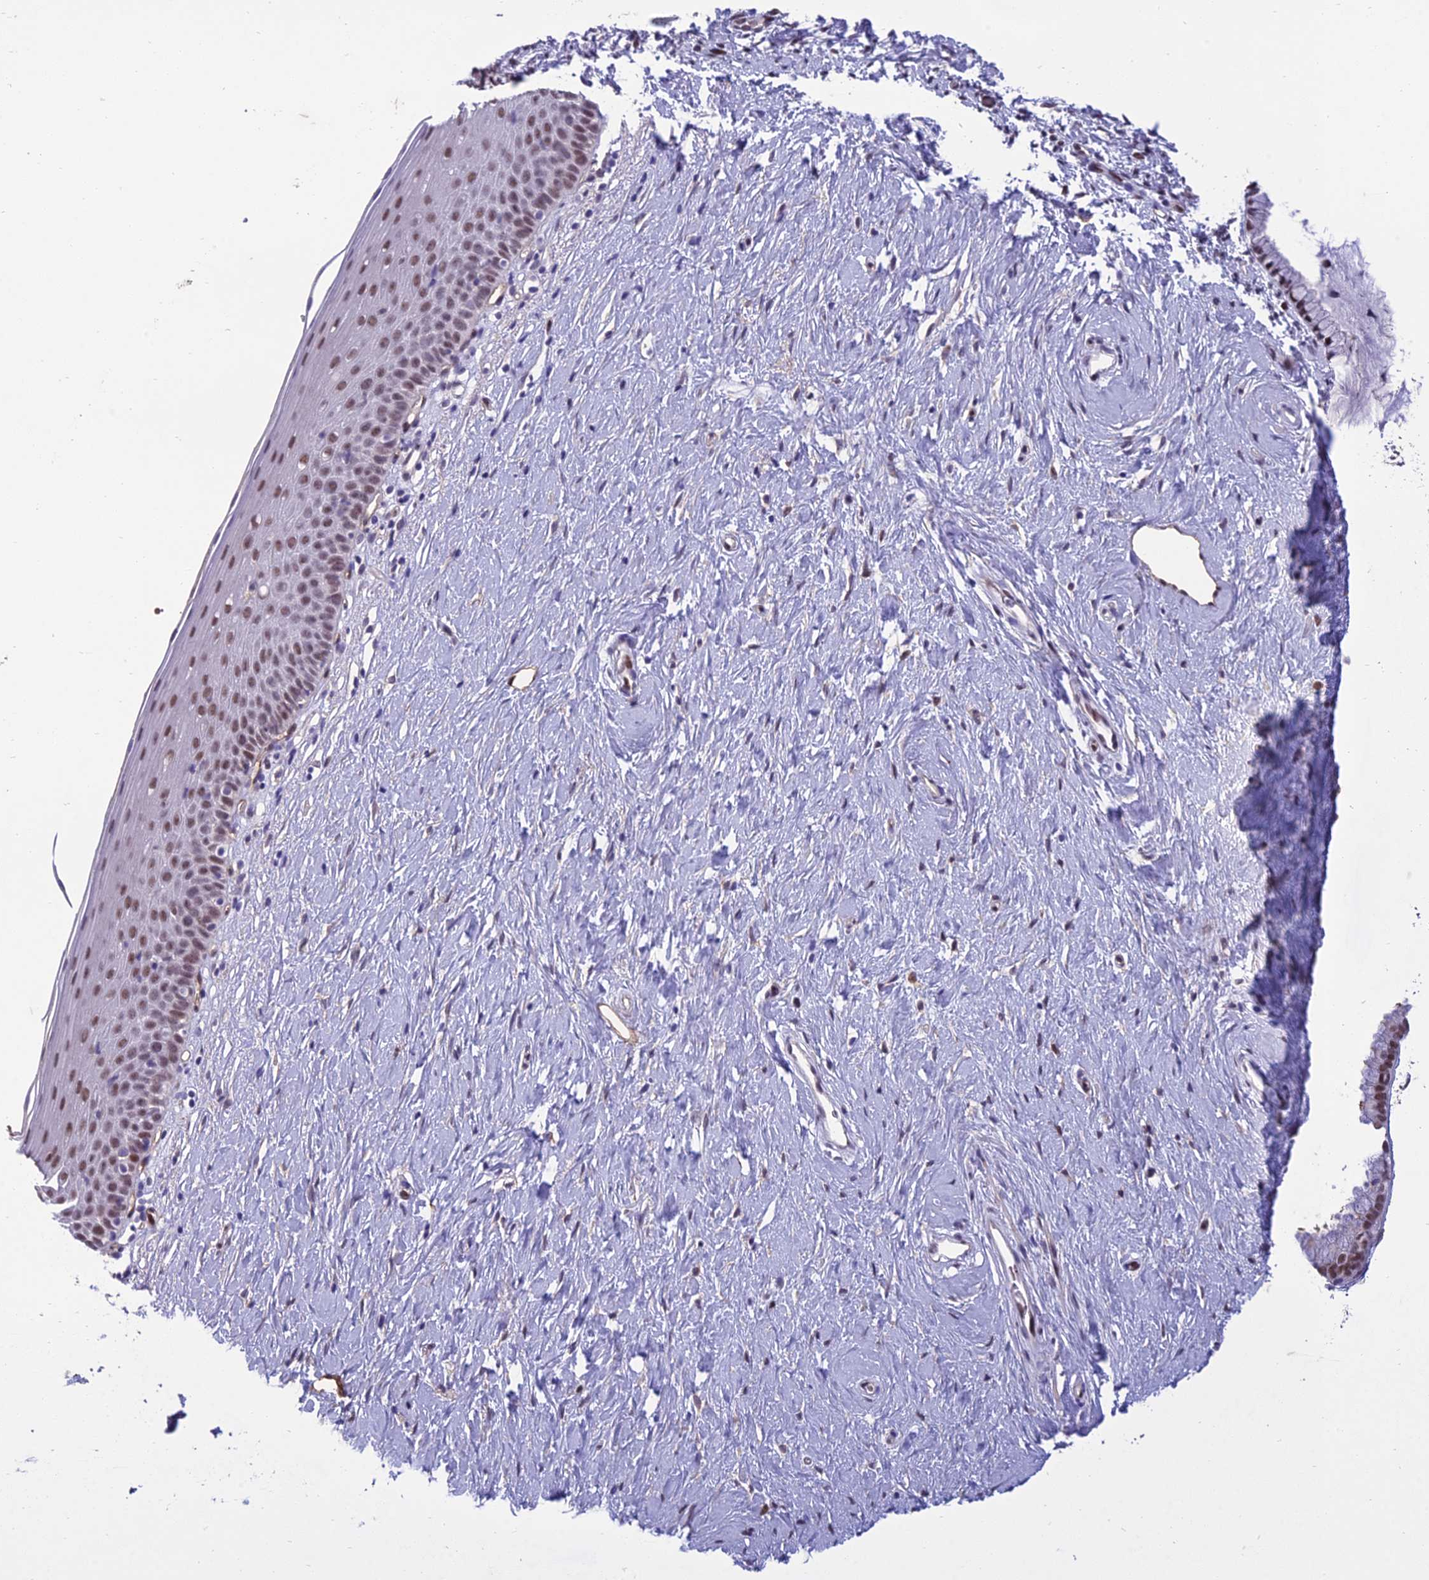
{"staining": {"intensity": "weak", "quantity": "25%-75%", "location": "nuclear"}, "tissue": "cervix", "cell_type": "Glandular cells", "image_type": "normal", "snomed": [{"axis": "morphology", "description": "Normal tissue, NOS"}, {"axis": "topography", "description": "Cervix"}], "caption": "Immunohistochemistry (IHC) staining of normal cervix, which exhibits low levels of weak nuclear staining in about 25%-75% of glandular cells indicating weak nuclear protein positivity. The staining was performed using DAB (3,3'-diaminobenzidine) (brown) for protein detection and nuclei were counterstained in hematoxylin (blue).", "gene": "RANBP3", "patient": {"sex": "female", "age": 57}}